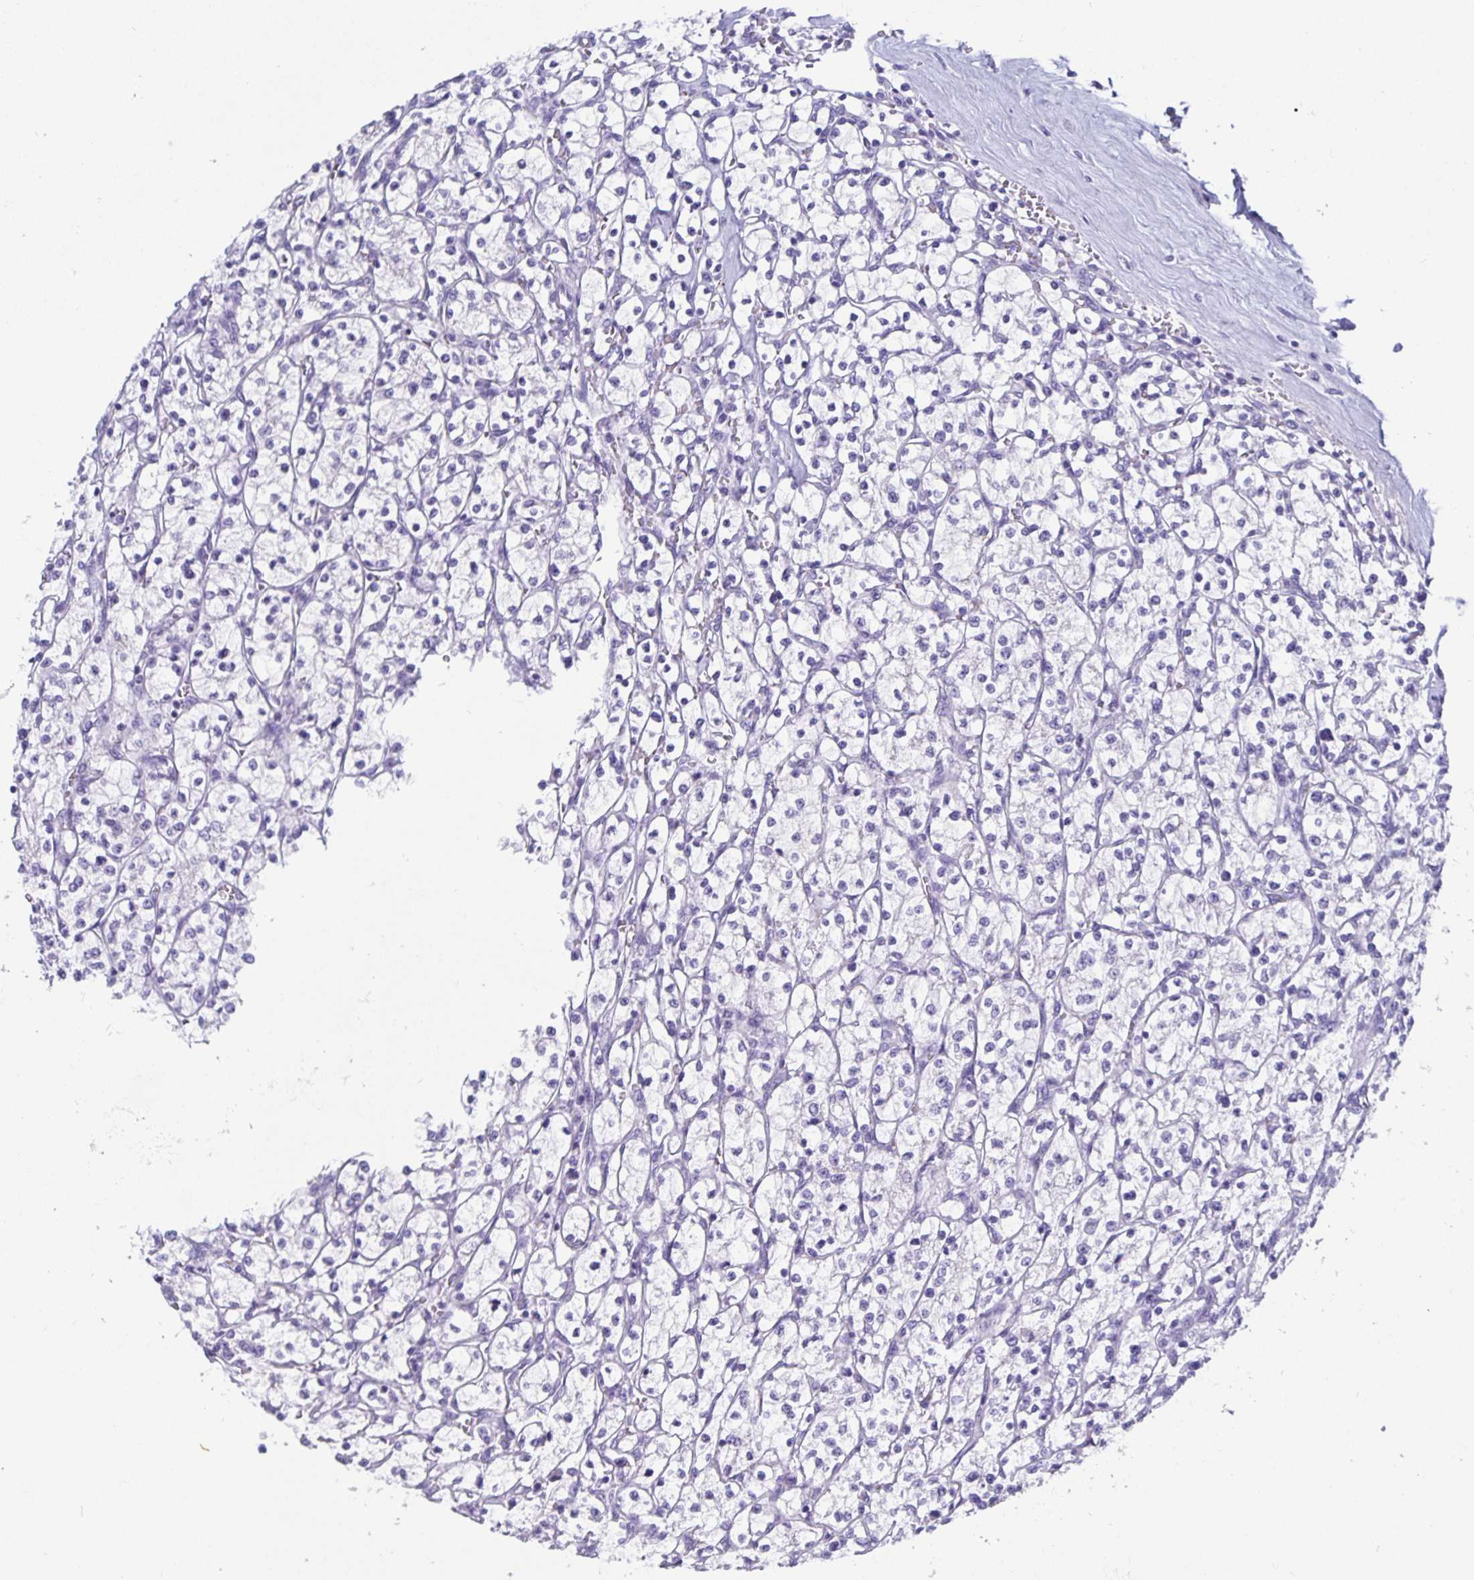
{"staining": {"intensity": "negative", "quantity": "none", "location": "none"}, "tissue": "renal cancer", "cell_type": "Tumor cells", "image_type": "cancer", "snomed": [{"axis": "morphology", "description": "Adenocarcinoma, NOS"}, {"axis": "topography", "description": "Kidney"}], "caption": "Tumor cells show no significant expression in adenocarcinoma (renal).", "gene": "ODF3B", "patient": {"sex": "female", "age": 64}}